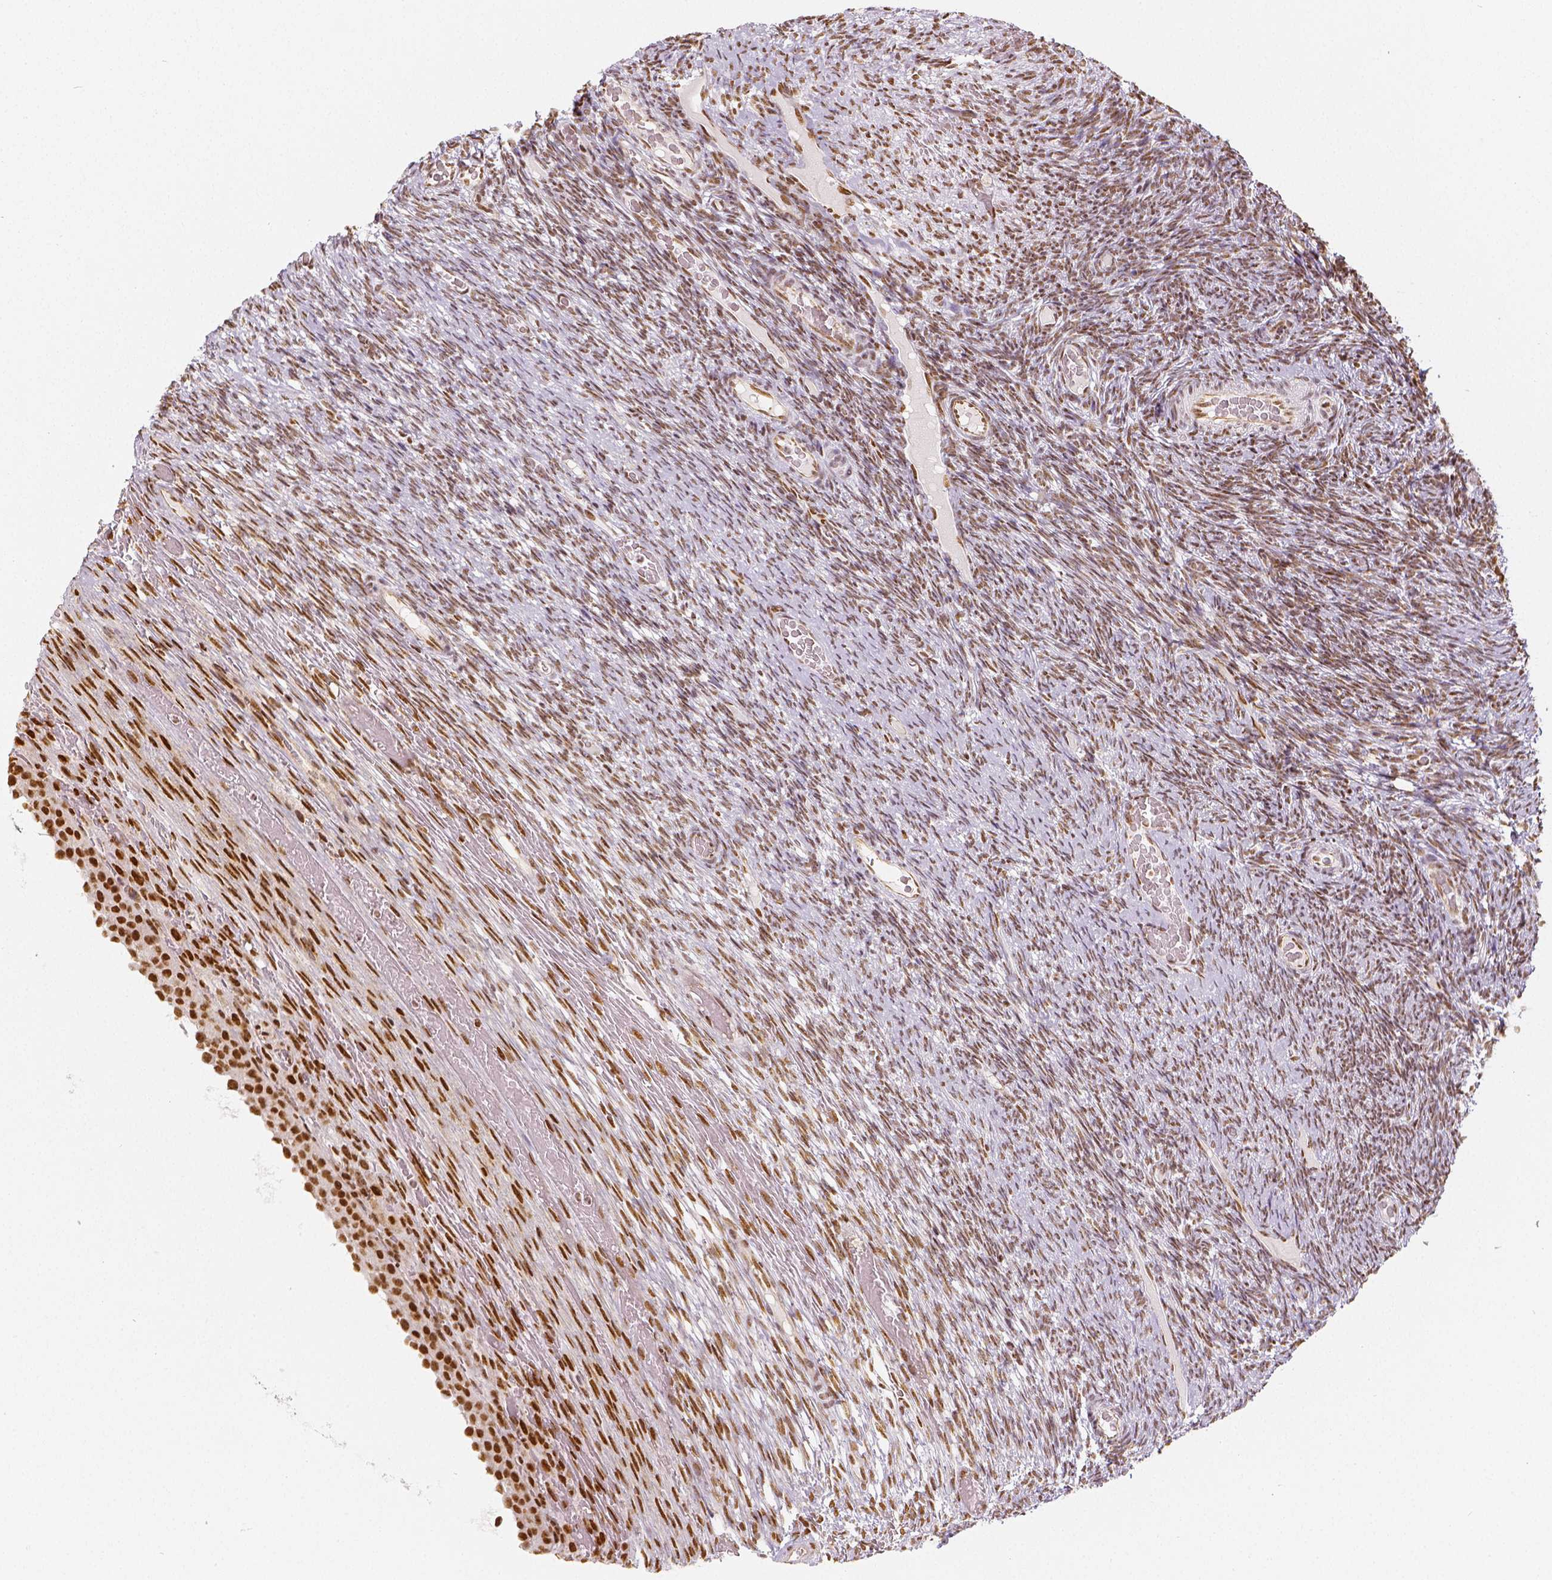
{"staining": {"intensity": "moderate", "quantity": ">75%", "location": "nuclear"}, "tissue": "ovary", "cell_type": "Ovarian stroma cells", "image_type": "normal", "snomed": [{"axis": "morphology", "description": "Normal tissue, NOS"}, {"axis": "topography", "description": "Ovary"}], "caption": "Brown immunohistochemical staining in unremarkable human ovary displays moderate nuclear positivity in approximately >75% of ovarian stroma cells.", "gene": "KDM5B", "patient": {"sex": "female", "age": 34}}